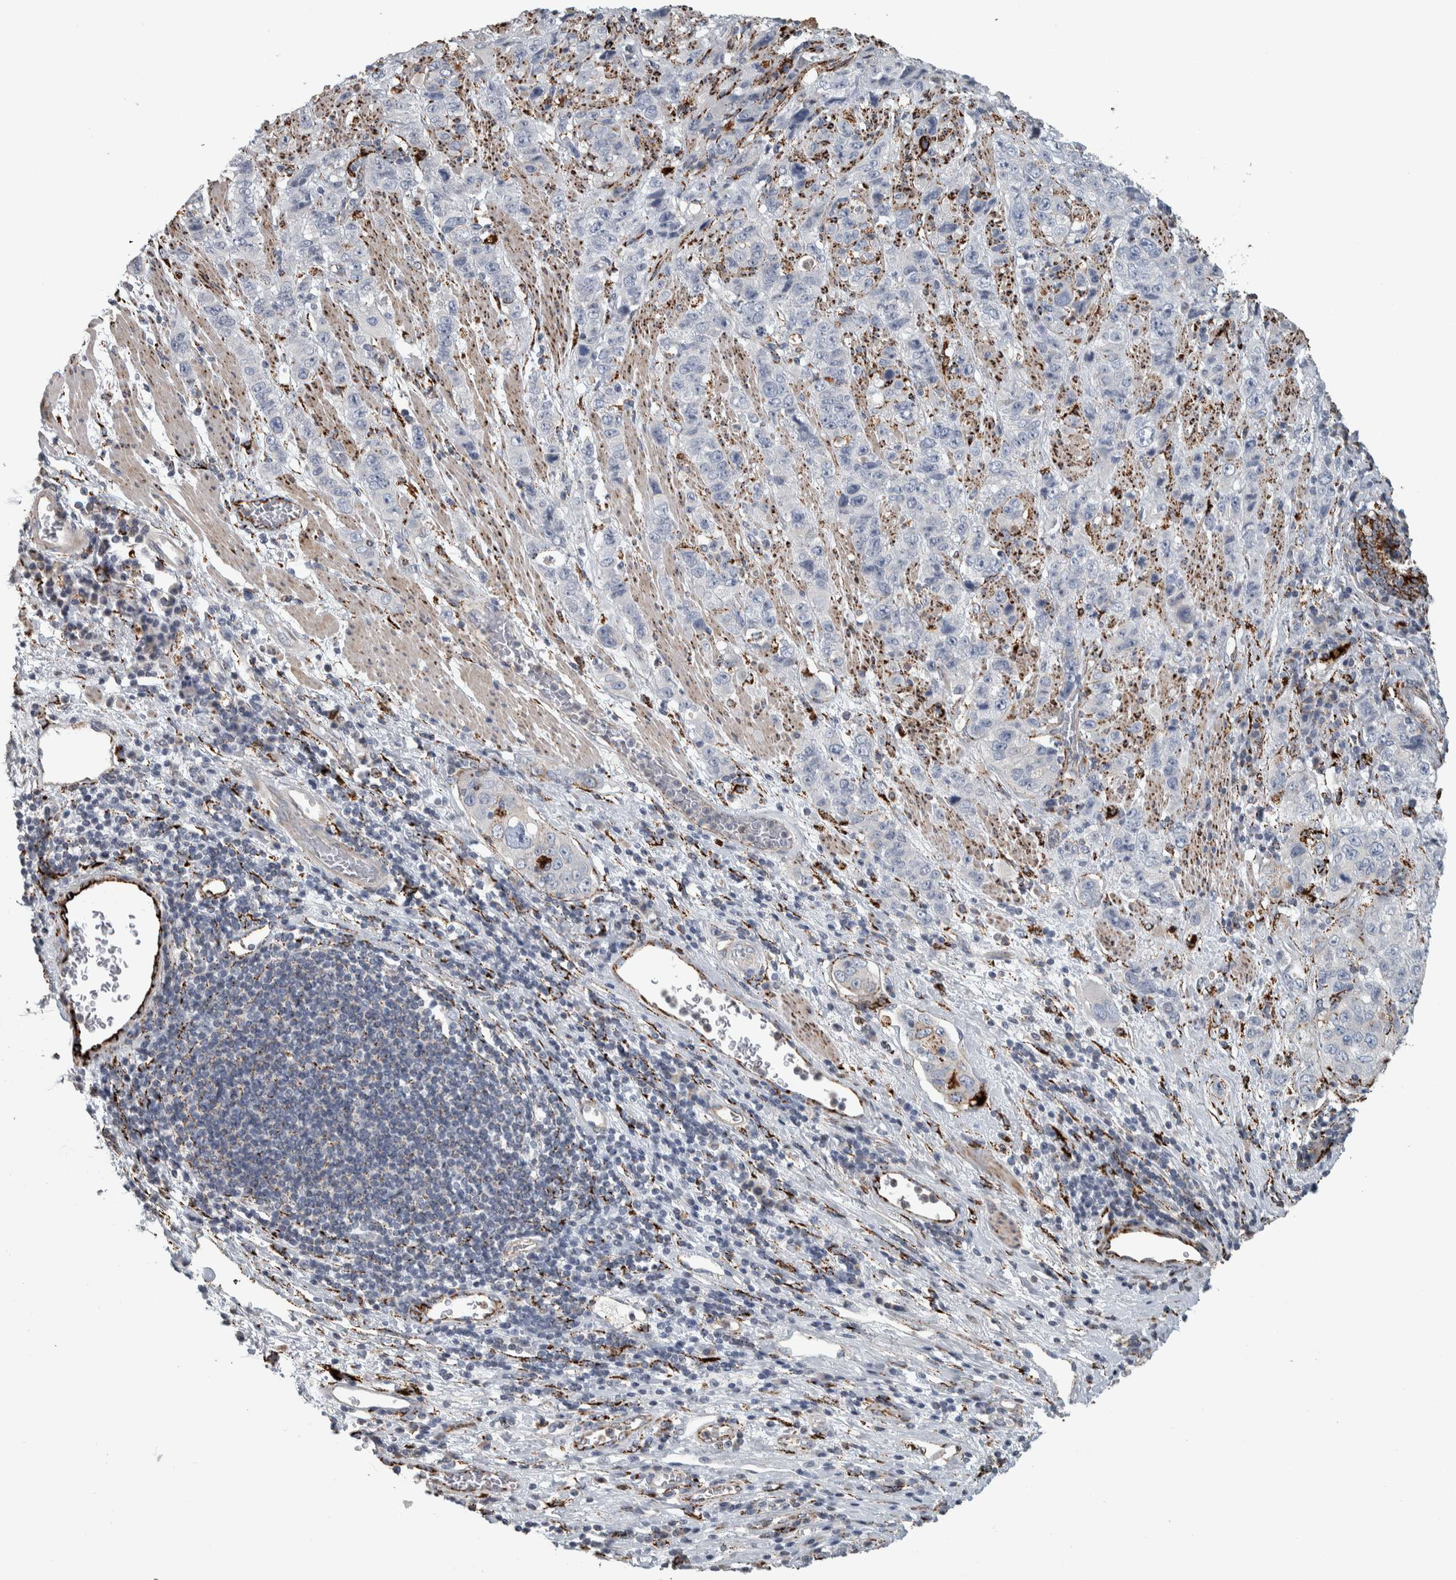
{"staining": {"intensity": "negative", "quantity": "none", "location": "none"}, "tissue": "stomach cancer", "cell_type": "Tumor cells", "image_type": "cancer", "snomed": [{"axis": "morphology", "description": "Adenocarcinoma, NOS"}, {"axis": "topography", "description": "Stomach"}], "caption": "High power microscopy micrograph of an immunohistochemistry histopathology image of stomach cancer, revealing no significant expression in tumor cells.", "gene": "FAM78A", "patient": {"sex": "male", "age": 48}}